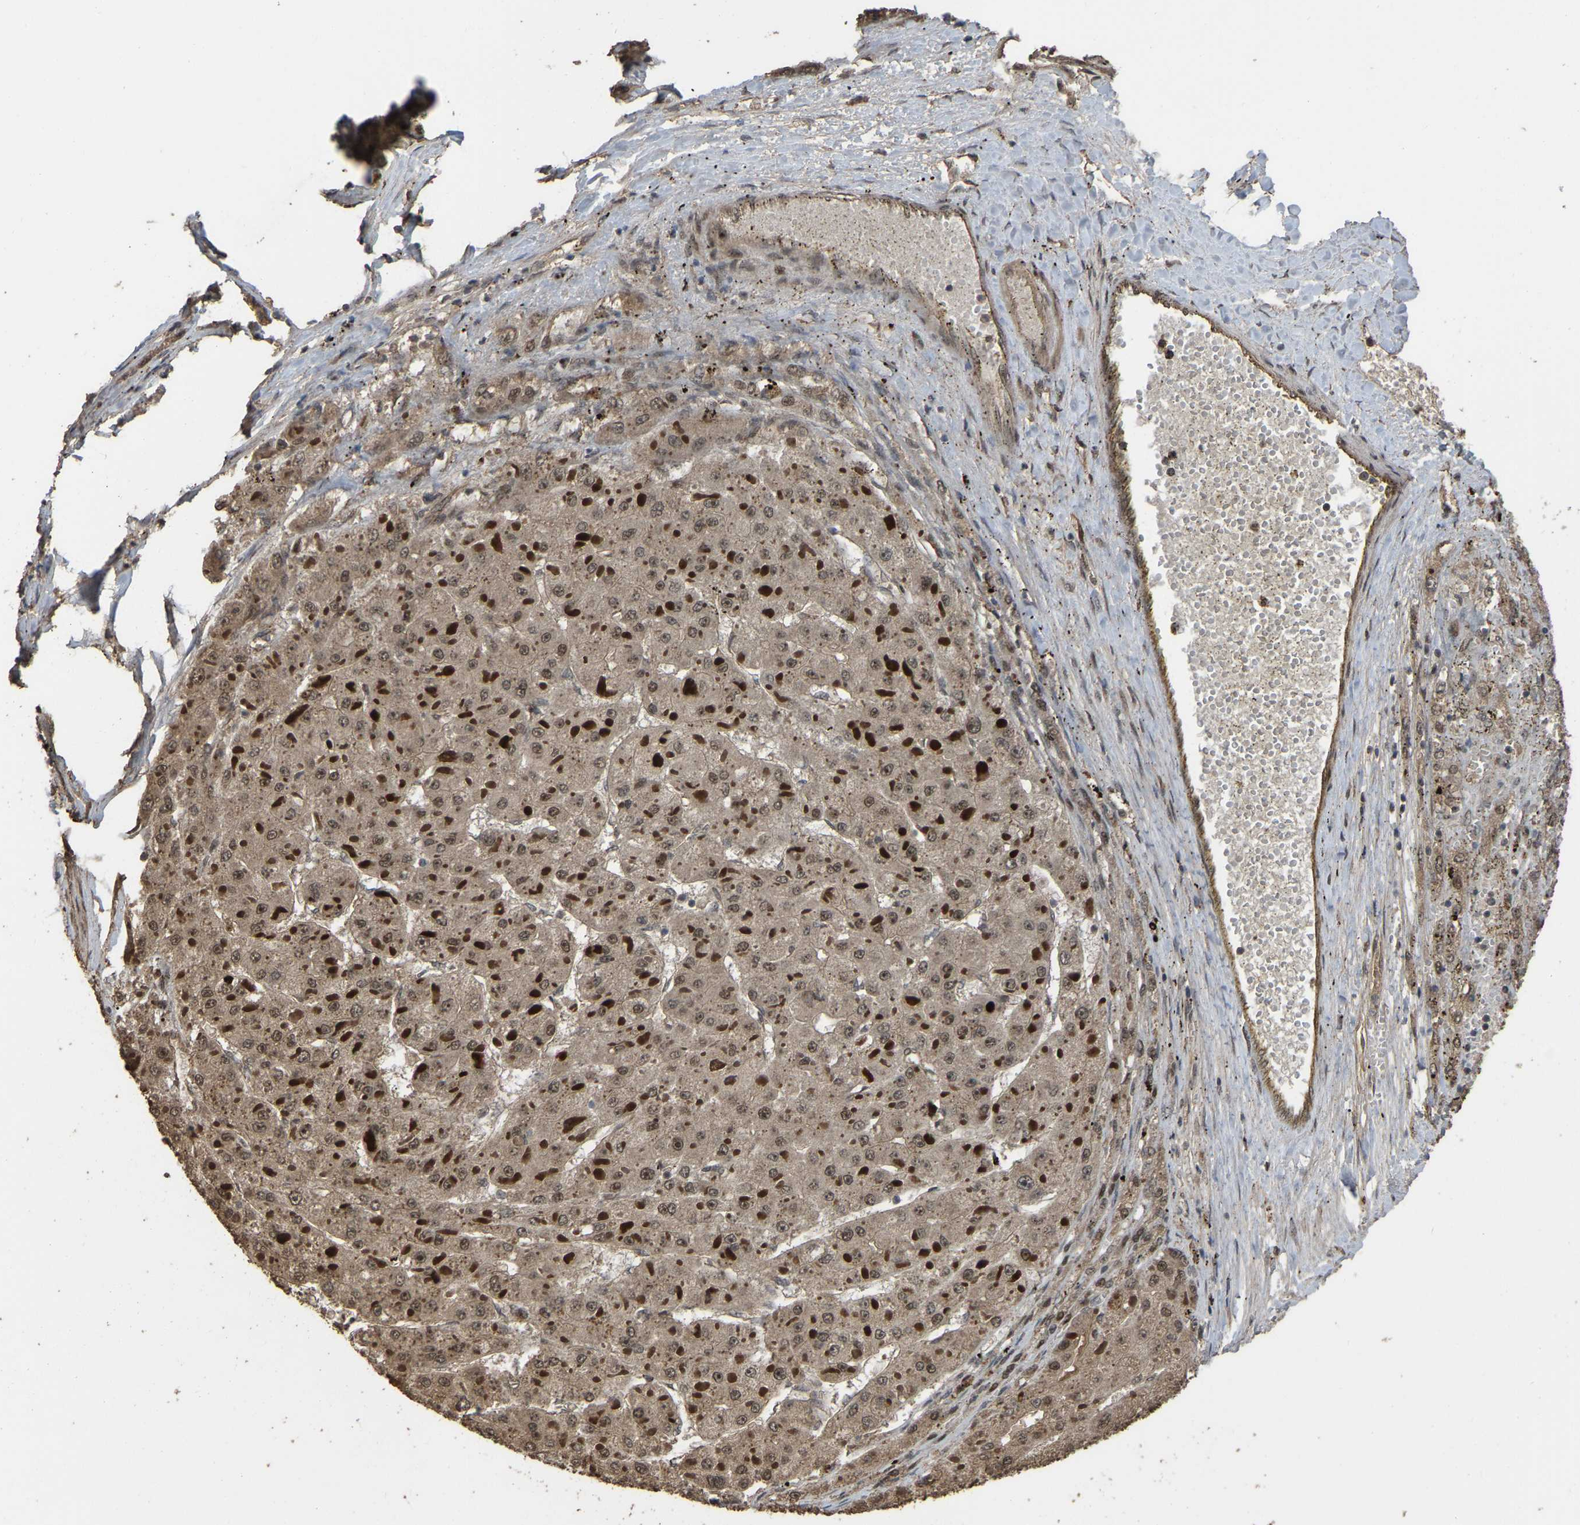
{"staining": {"intensity": "weak", "quantity": ">75%", "location": "cytoplasmic/membranous"}, "tissue": "liver cancer", "cell_type": "Tumor cells", "image_type": "cancer", "snomed": [{"axis": "morphology", "description": "Carcinoma, Hepatocellular, NOS"}, {"axis": "topography", "description": "Liver"}], "caption": "Tumor cells display low levels of weak cytoplasmic/membranous positivity in about >75% of cells in hepatocellular carcinoma (liver).", "gene": "ARHGAP23", "patient": {"sex": "female", "age": 73}}